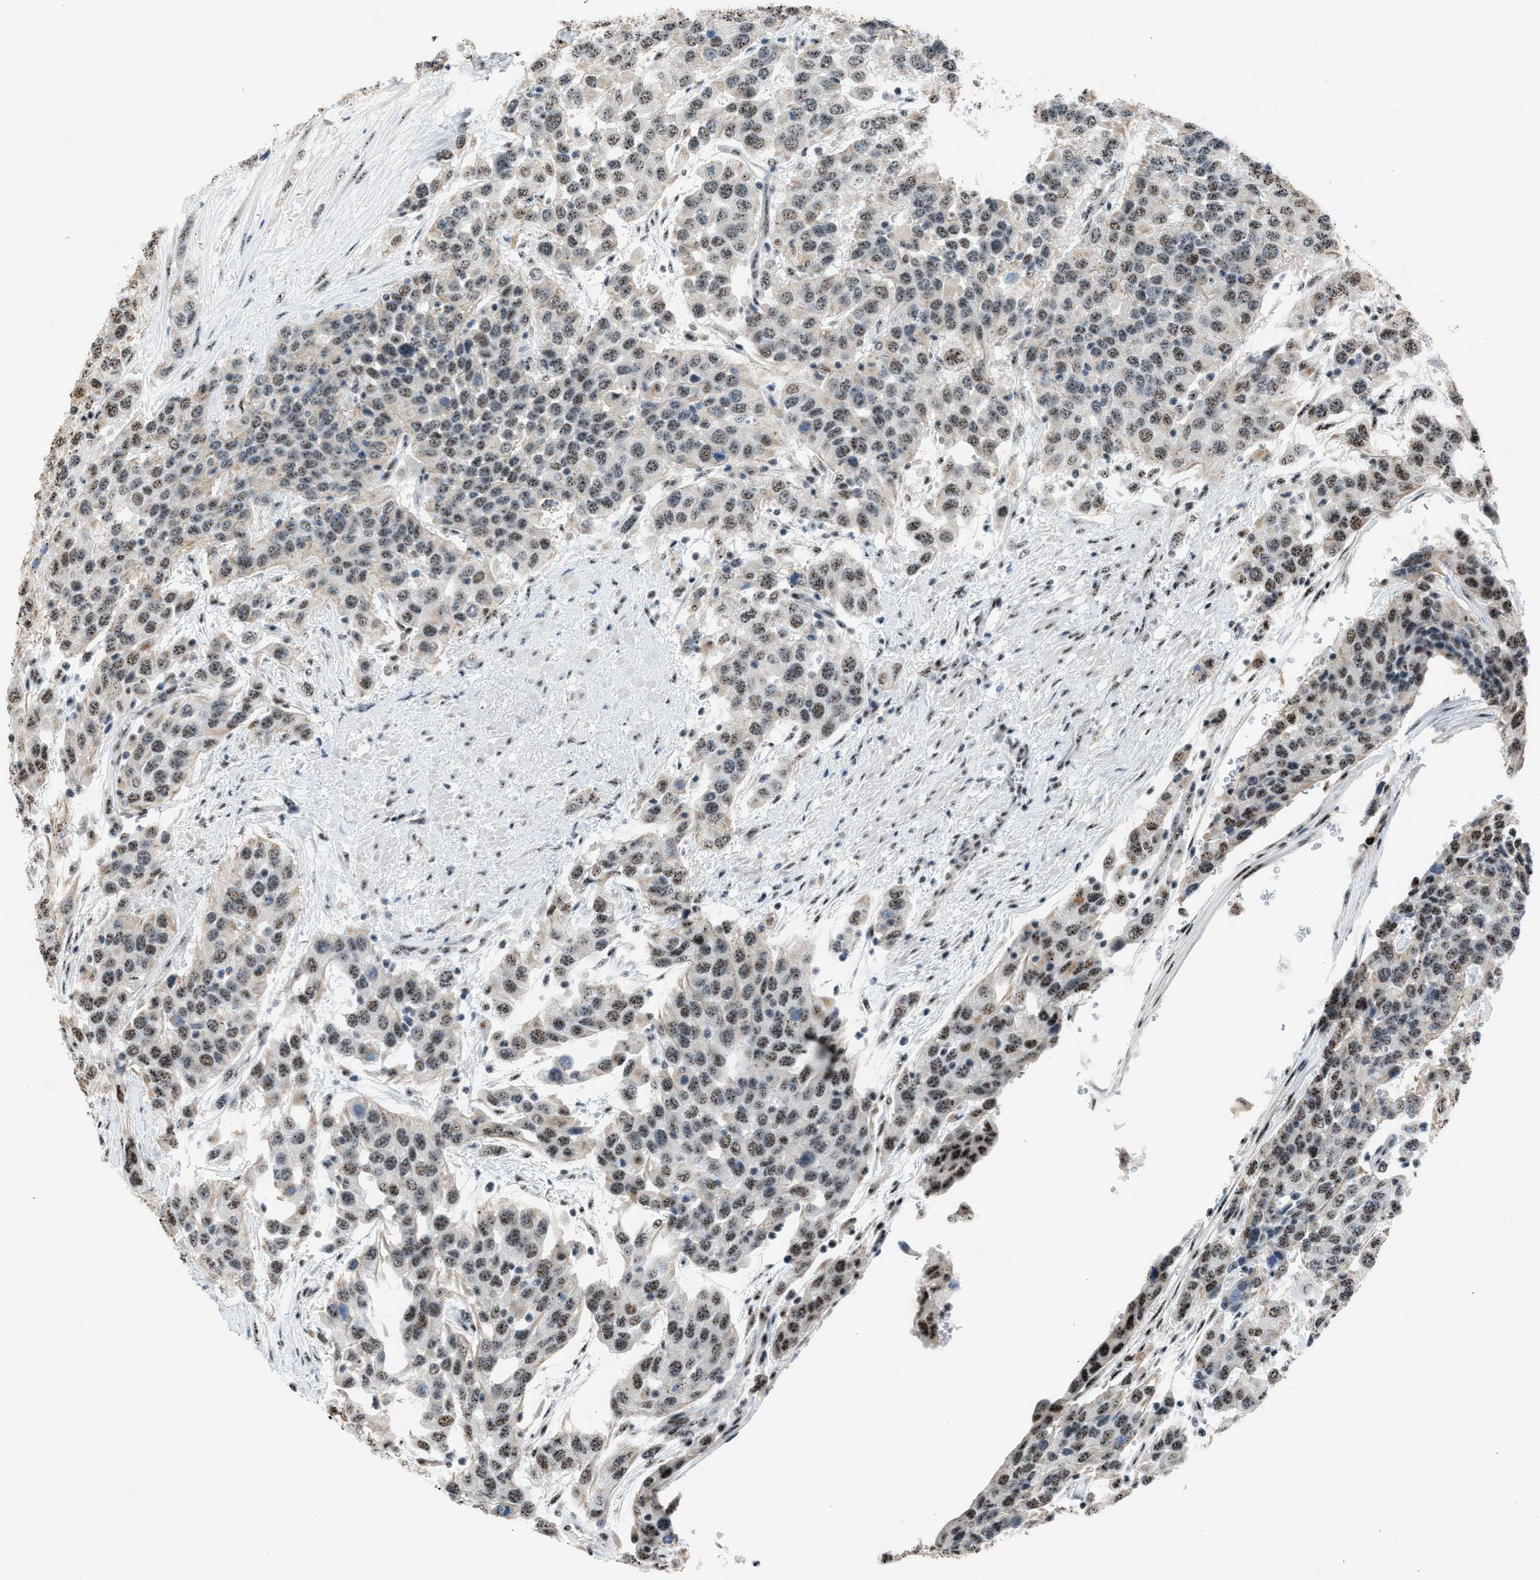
{"staining": {"intensity": "moderate", "quantity": "25%-75%", "location": "nuclear"}, "tissue": "urothelial cancer", "cell_type": "Tumor cells", "image_type": "cancer", "snomed": [{"axis": "morphology", "description": "Urothelial carcinoma, High grade"}, {"axis": "topography", "description": "Urinary bladder"}], "caption": "Immunohistochemistry (DAB (3,3'-diaminobenzidine)) staining of urothelial cancer displays moderate nuclear protein expression in approximately 25%-75% of tumor cells.", "gene": "CENPP", "patient": {"sex": "female", "age": 80}}